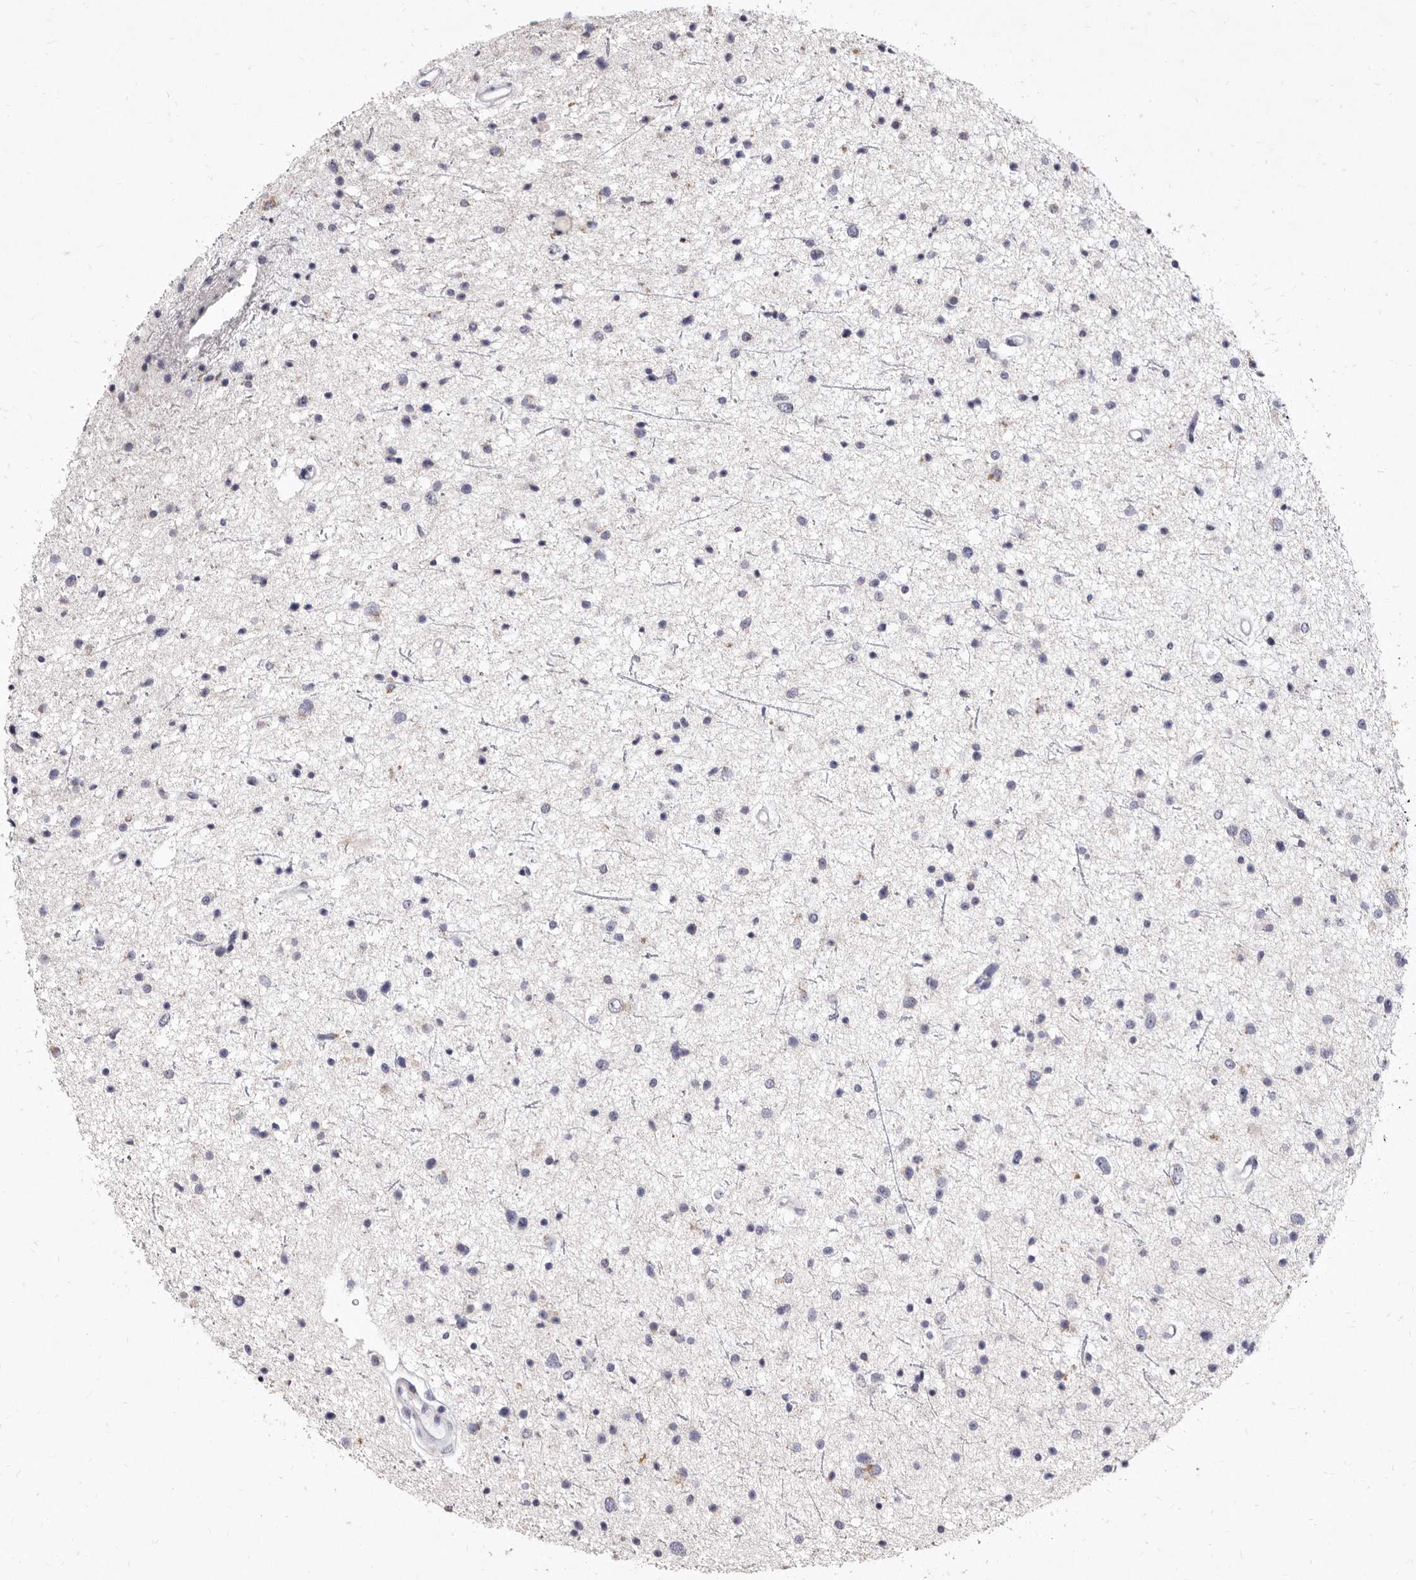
{"staining": {"intensity": "negative", "quantity": "none", "location": "none"}, "tissue": "glioma", "cell_type": "Tumor cells", "image_type": "cancer", "snomed": [{"axis": "morphology", "description": "Glioma, malignant, Low grade"}, {"axis": "topography", "description": "Brain"}], "caption": "A photomicrograph of human malignant low-grade glioma is negative for staining in tumor cells.", "gene": "CYP2E1", "patient": {"sex": "female", "age": 37}}